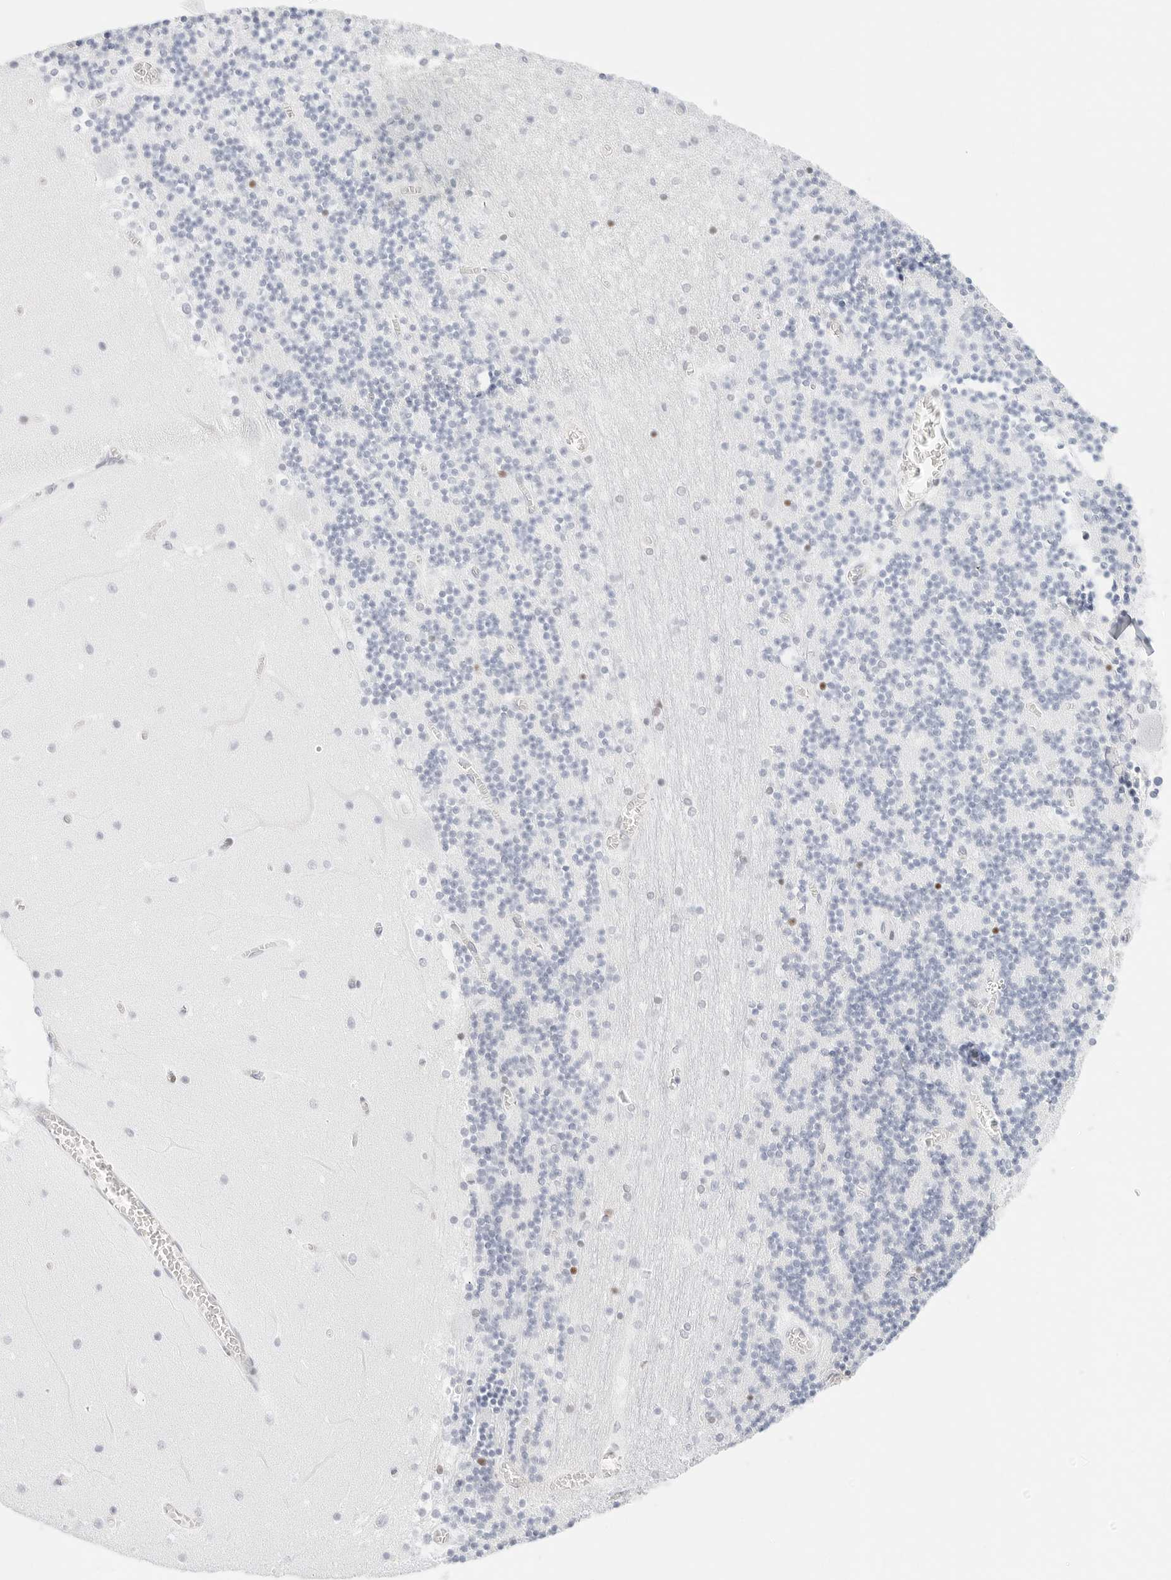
{"staining": {"intensity": "negative", "quantity": "none", "location": "none"}, "tissue": "cerebellum", "cell_type": "Cells in granular layer", "image_type": "normal", "snomed": [{"axis": "morphology", "description": "Normal tissue, NOS"}, {"axis": "topography", "description": "Cerebellum"}], "caption": "DAB immunohistochemical staining of benign cerebellum demonstrates no significant staining in cells in granular layer. The staining was performed using DAB (3,3'-diaminobenzidine) to visualize the protein expression in brown, while the nuclei were stained in blue with hematoxylin (Magnification: 20x).", "gene": "CDH1", "patient": {"sex": "female", "age": 28}}